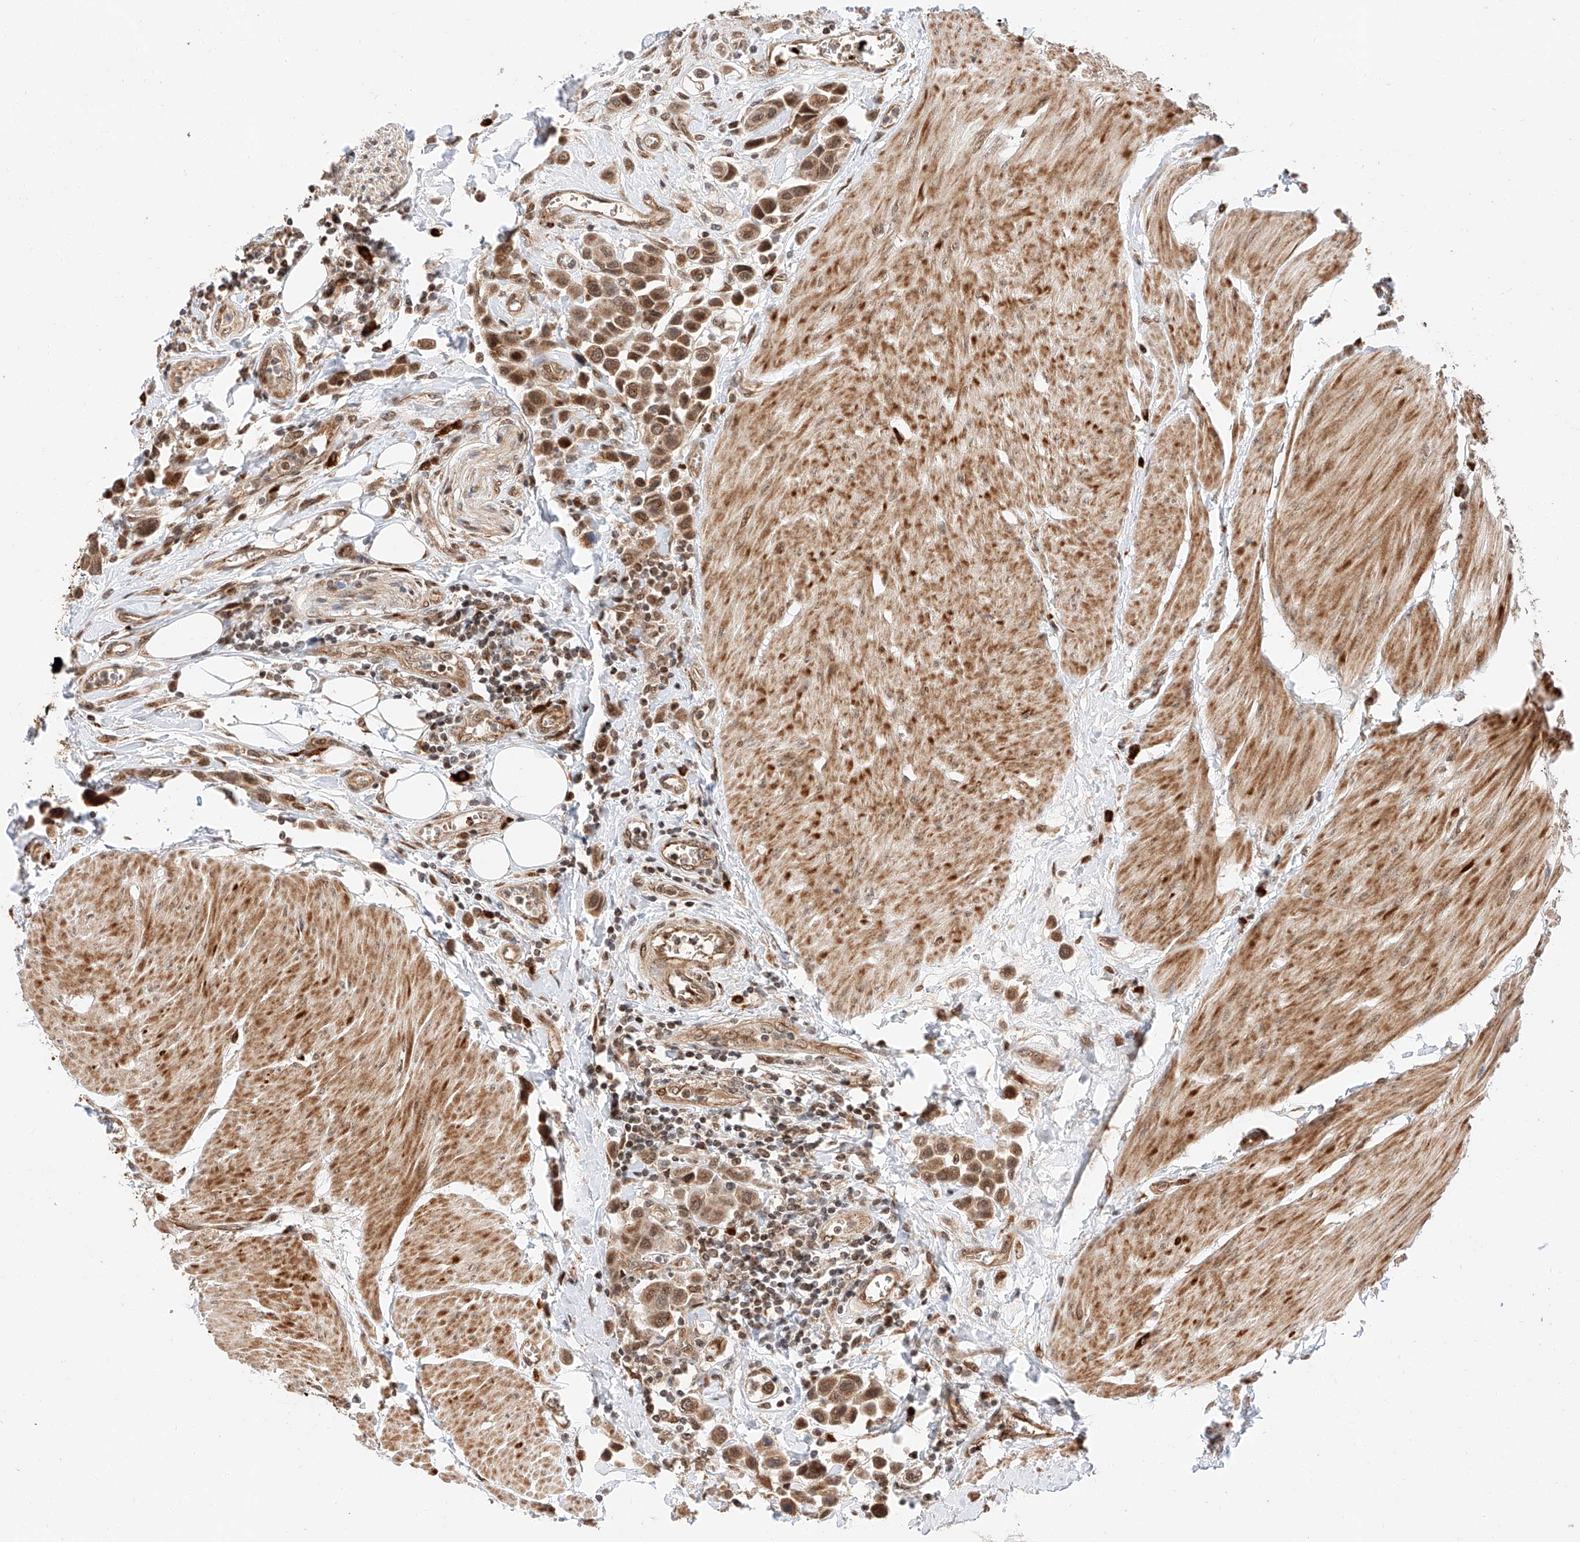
{"staining": {"intensity": "moderate", "quantity": ">75%", "location": "cytoplasmic/membranous,nuclear"}, "tissue": "urothelial cancer", "cell_type": "Tumor cells", "image_type": "cancer", "snomed": [{"axis": "morphology", "description": "Urothelial carcinoma, High grade"}, {"axis": "topography", "description": "Urinary bladder"}], "caption": "An immunohistochemistry (IHC) micrograph of neoplastic tissue is shown. Protein staining in brown highlights moderate cytoplasmic/membranous and nuclear positivity in urothelial carcinoma (high-grade) within tumor cells.", "gene": "THTPA", "patient": {"sex": "male", "age": 50}}